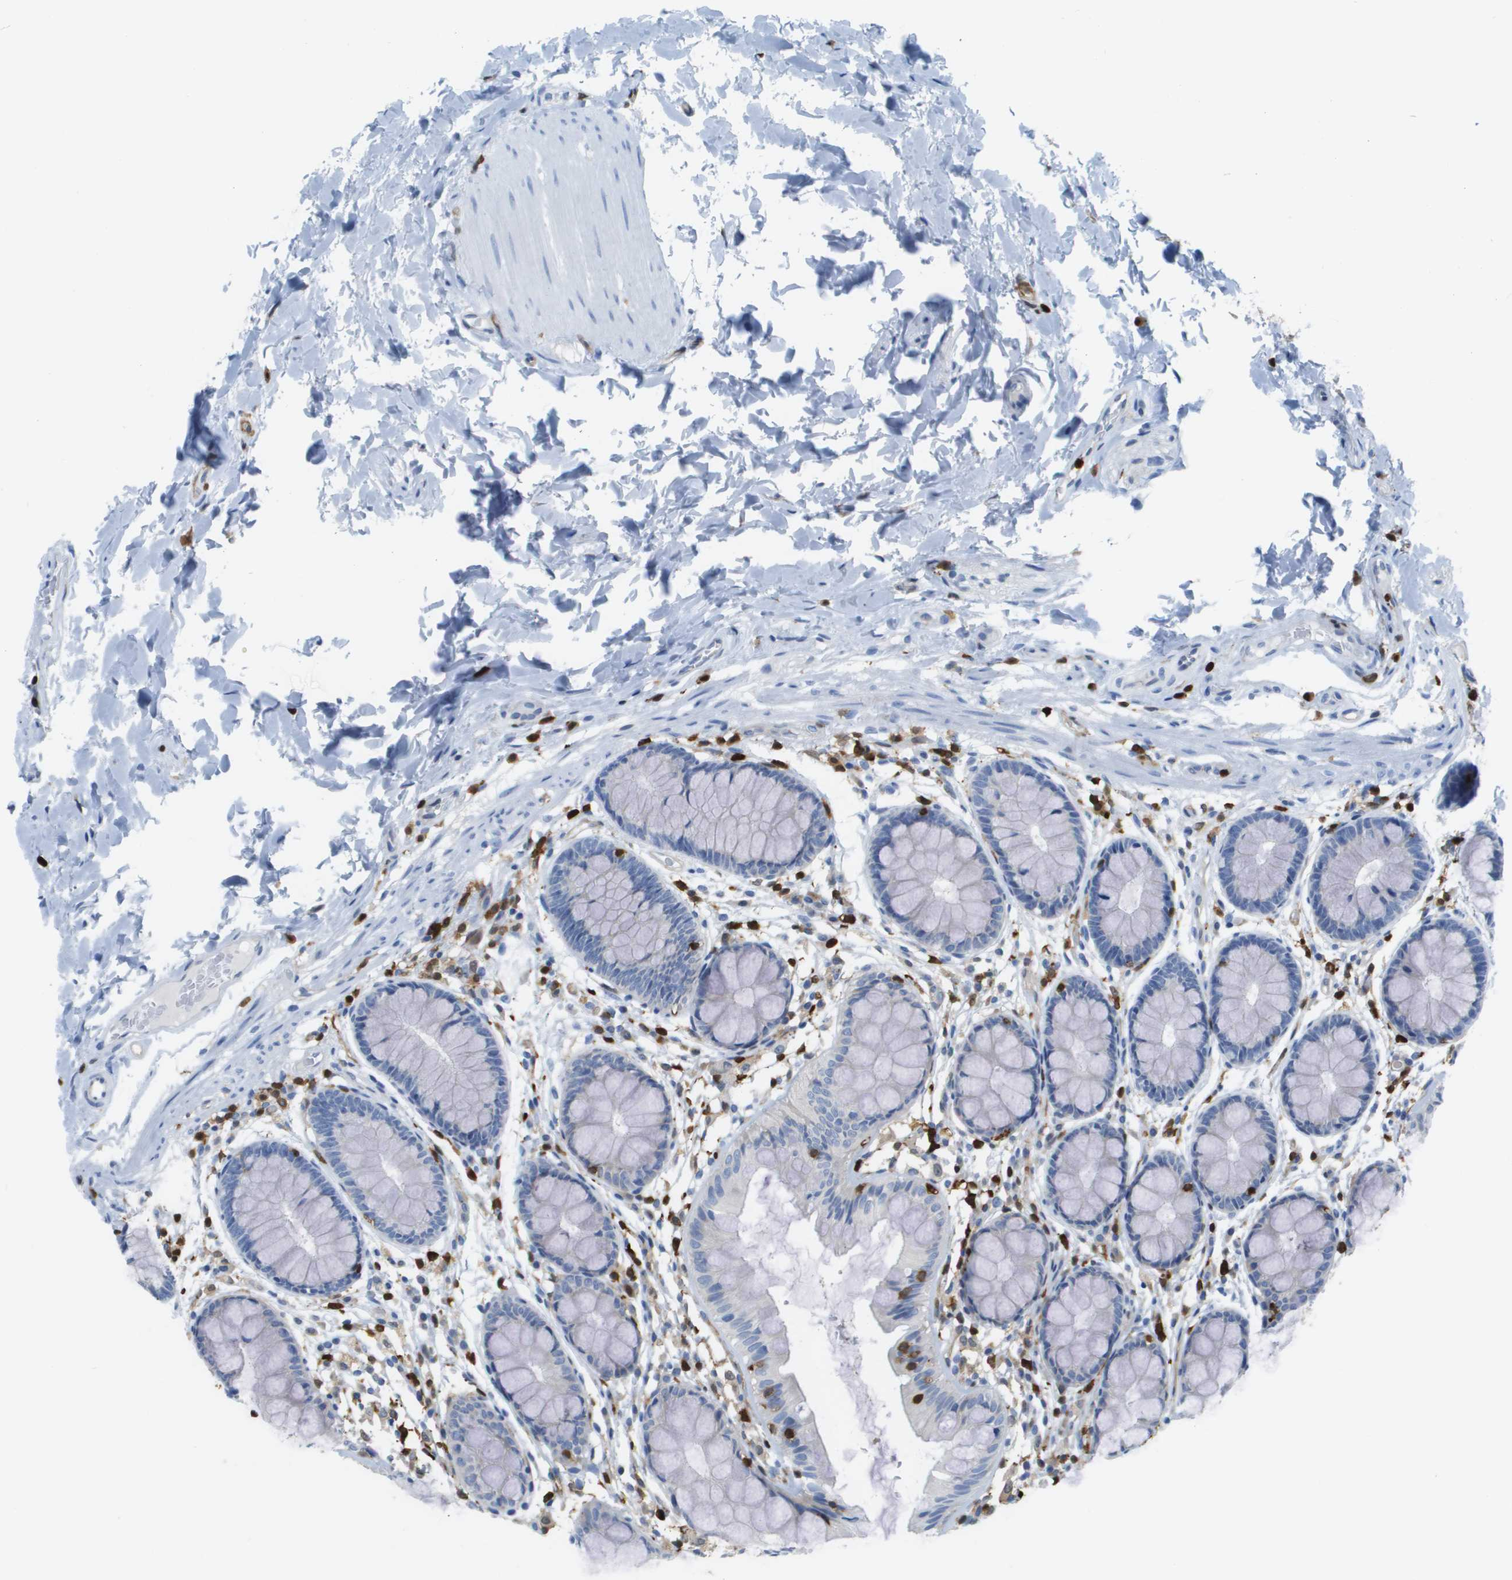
{"staining": {"intensity": "negative", "quantity": "none", "location": "none"}, "tissue": "colon", "cell_type": "Endothelial cells", "image_type": "normal", "snomed": [{"axis": "morphology", "description": "Normal tissue, NOS"}, {"axis": "topography", "description": "Colon"}], "caption": "Endothelial cells are negative for brown protein staining in normal colon. (Immunohistochemistry (ihc), brightfield microscopy, high magnification).", "gene": "DOCK5", "patient": {"sex": "female", "age": 56}}